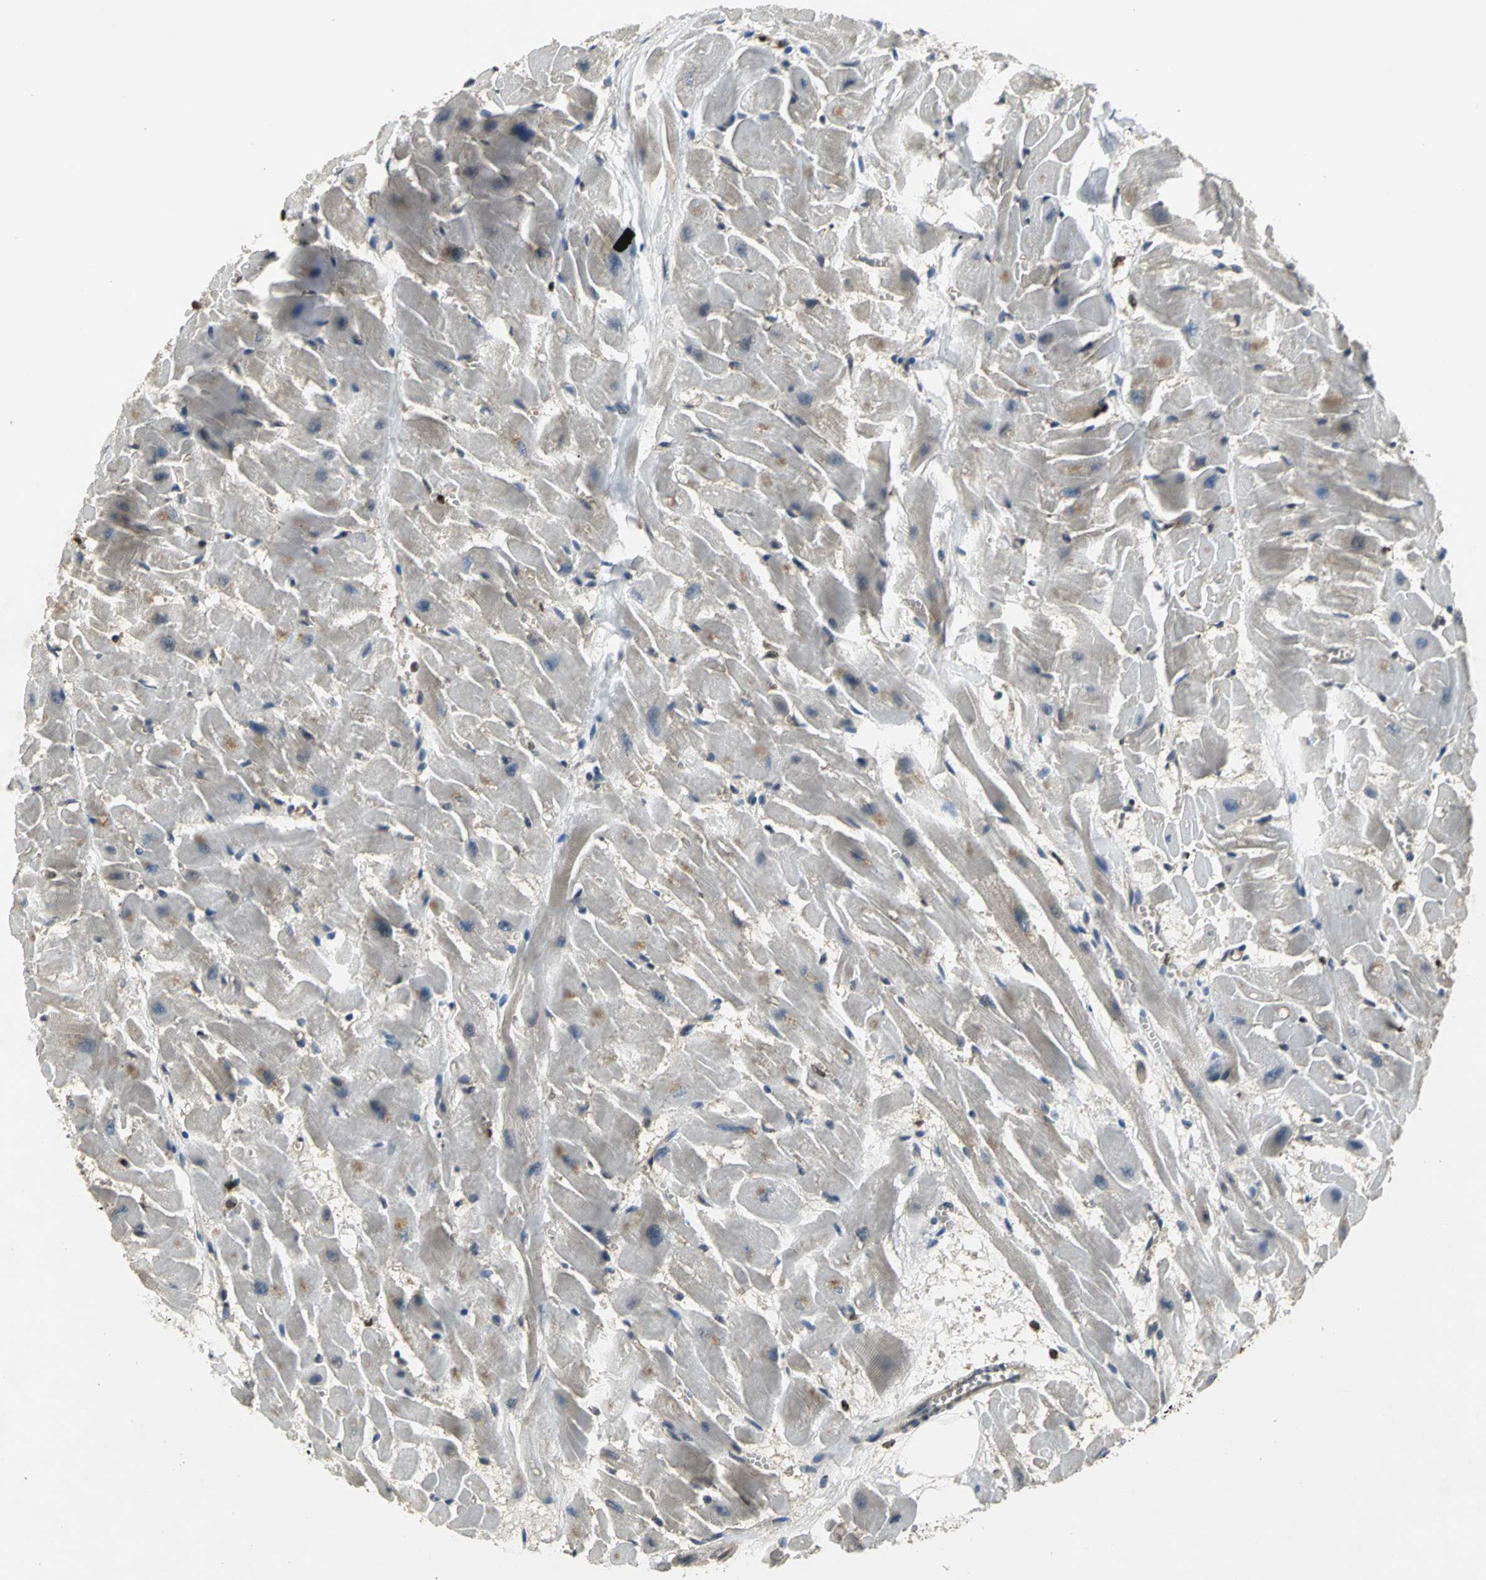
{"staining": {"intensity": "moderate", "quantity": ">75%", "location": "cytoplasmic/membranous"}, "tissue": "heart muscle", "cell_type": "Cardiomyocytes", "image_type": "normal", "snomed": [{"axis": "morphology", "description": "Normal tissue, NOS"}, {"axis": "topography", "description": "Heart"}], "caption": "Protein staining shows moderate cytoplasmic/membranous positivity in approximately >75% of cardiomyocytes in unremarkable heart muscle. The protein is shown in brown color, while the nuclei are stained blue.", "gene": "AHR", "patient": {"sex": "female", "age": 19}}